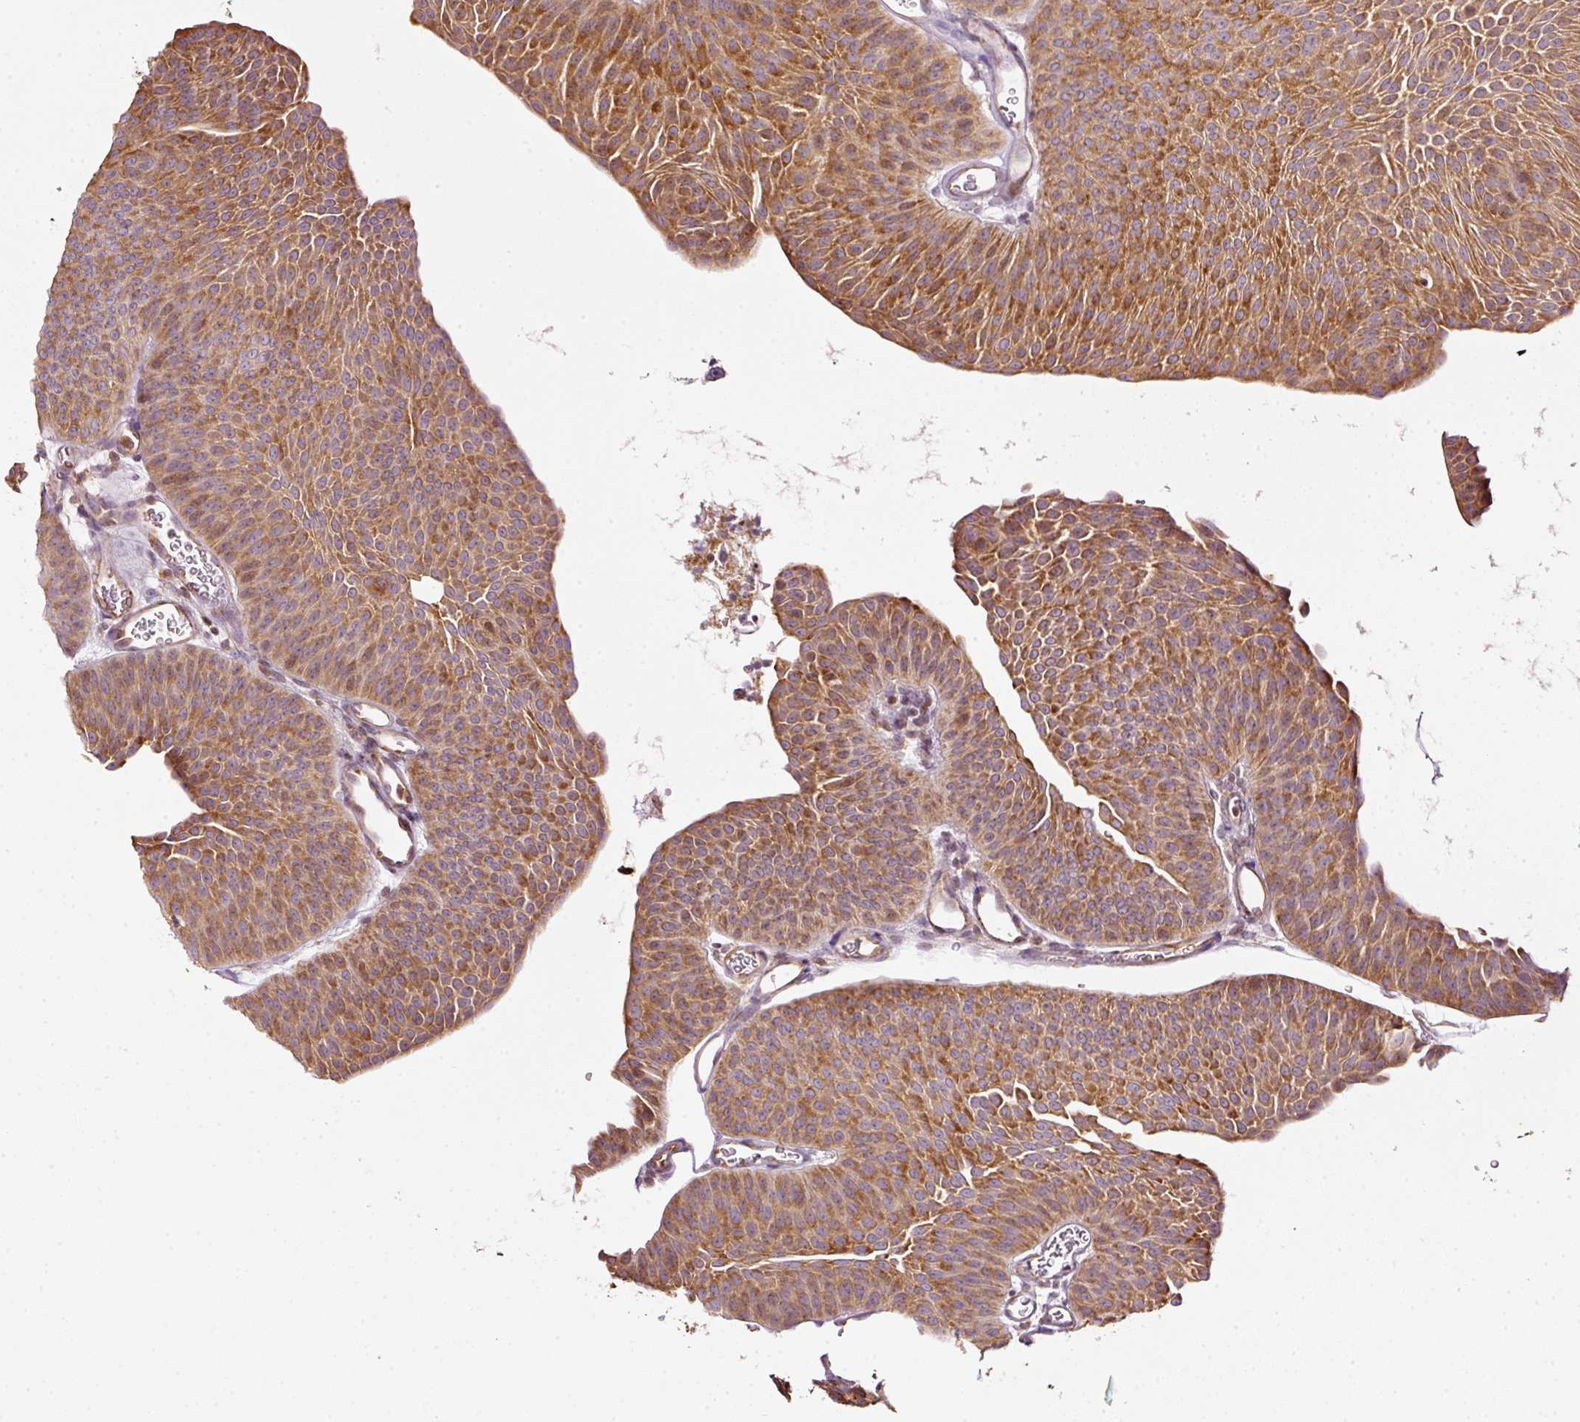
{"staining": {"intensity": "strong", "quantity": ">75%", "location": "cytoplasmic/membranous"}, "tissue": "urothelial cancer", "cell_type": "Tumor cells", "image_type": "cancer", "snomed": [{"axis": "morphology", "description": "Urothelial carcinoma, Low grade"}, {"axis": "topography", "description": "Urinary bladder"}], "caption": "Urothelial cancer was stained to show a protein in brown. There is high levels of strong cytoplasmic/membranous expression in approximately >75% of tumor cells. (IHC, brightfield microscopy, high magnification).", "gene": "SCNM1", "patient": {"sex": "female", "age": 60}}